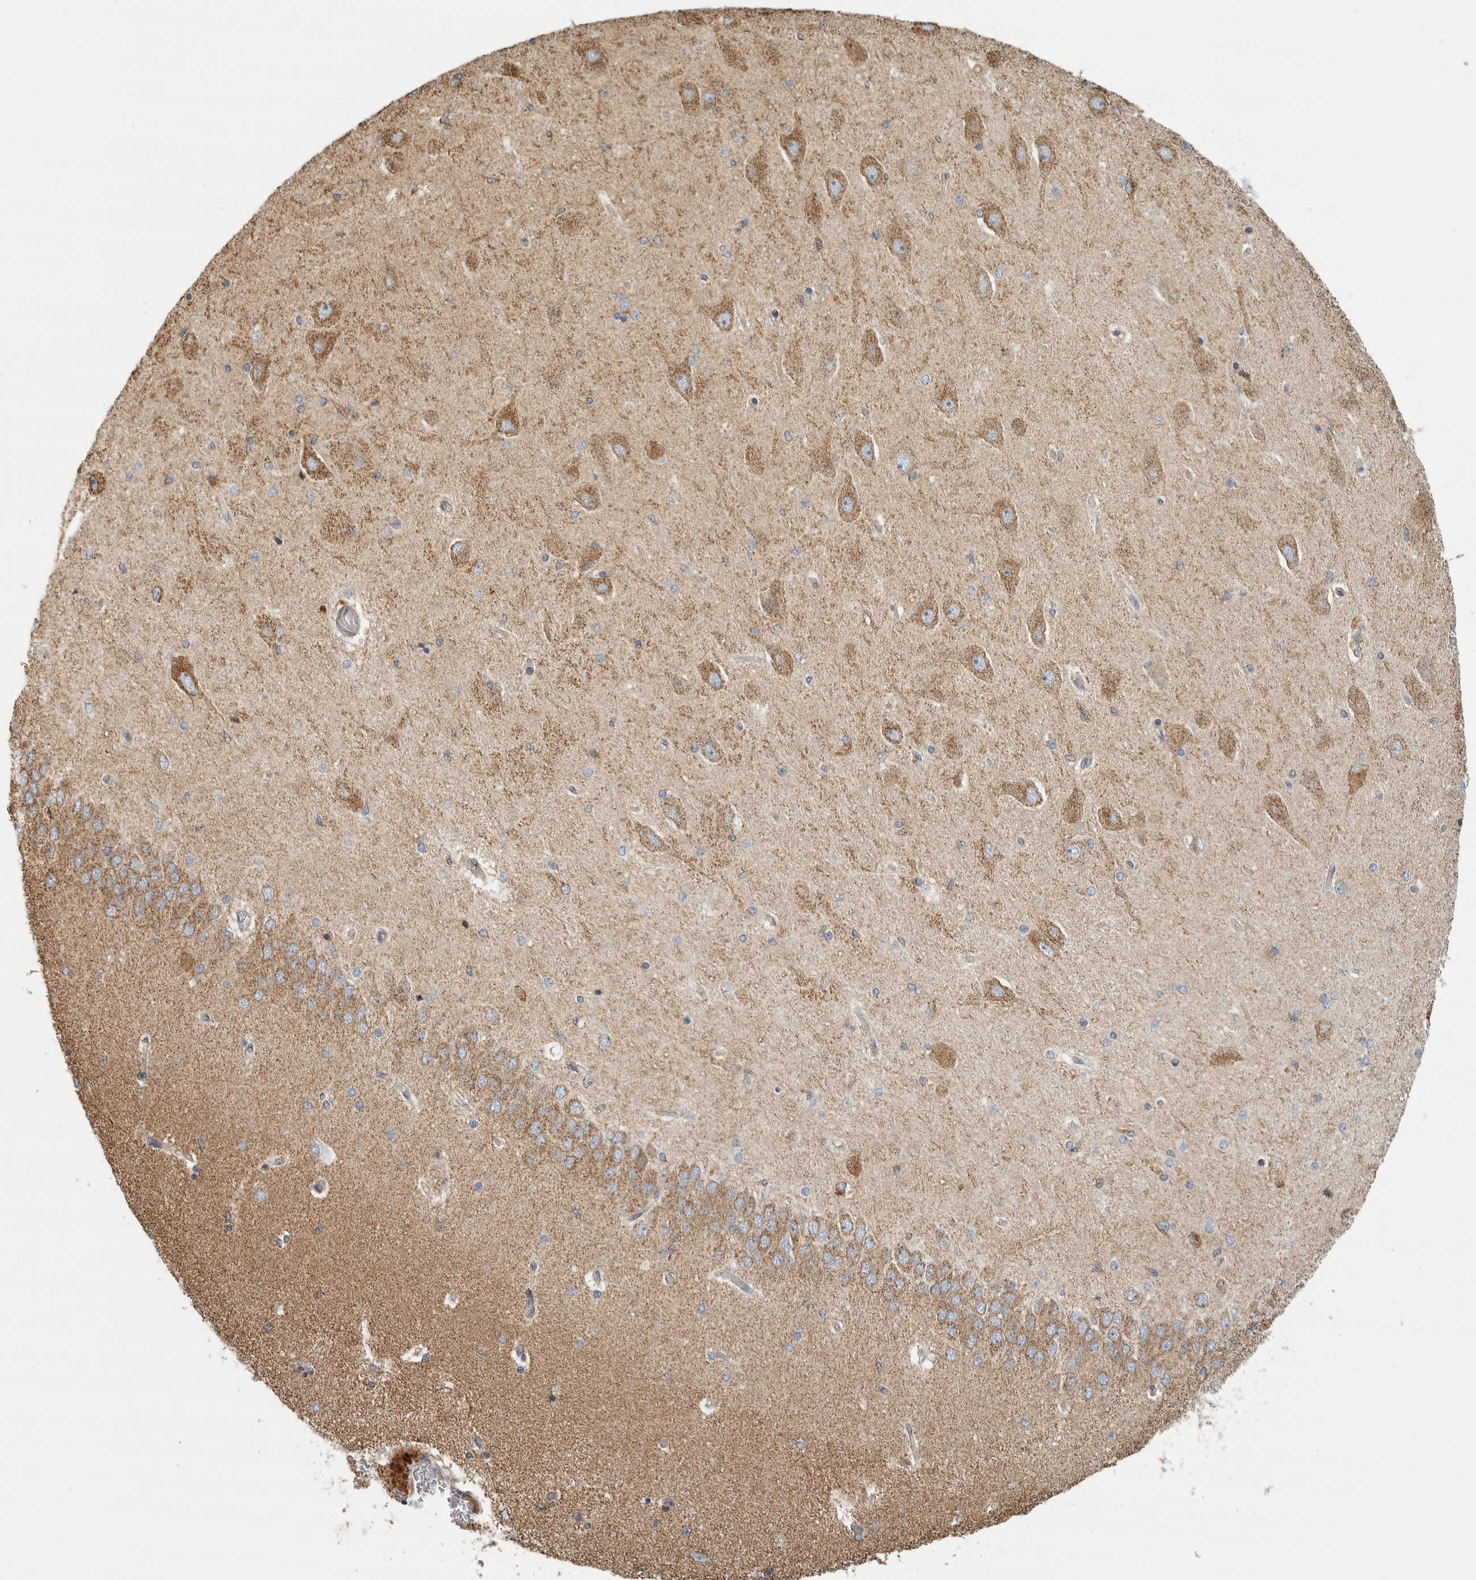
{"staining": {"intensity": "weak", "quantity": ">75%", "location": "cytoplasmic/membranous"}, "tissue": "hippocampus", "cell_type": "Glial cells", "image_type": "normal", "snomed": [{"axis": "morphology", "description": "Normal tissue, NOS"}, {"axis": "topography", "description": "Hippocampus"}], "caption": "Benign hippocampus exhibits weak cytoplasmic/membranous expression in about >75% of glial cells.", "gene": "AFP", "patient": {"sex": "female", "age": 54}}